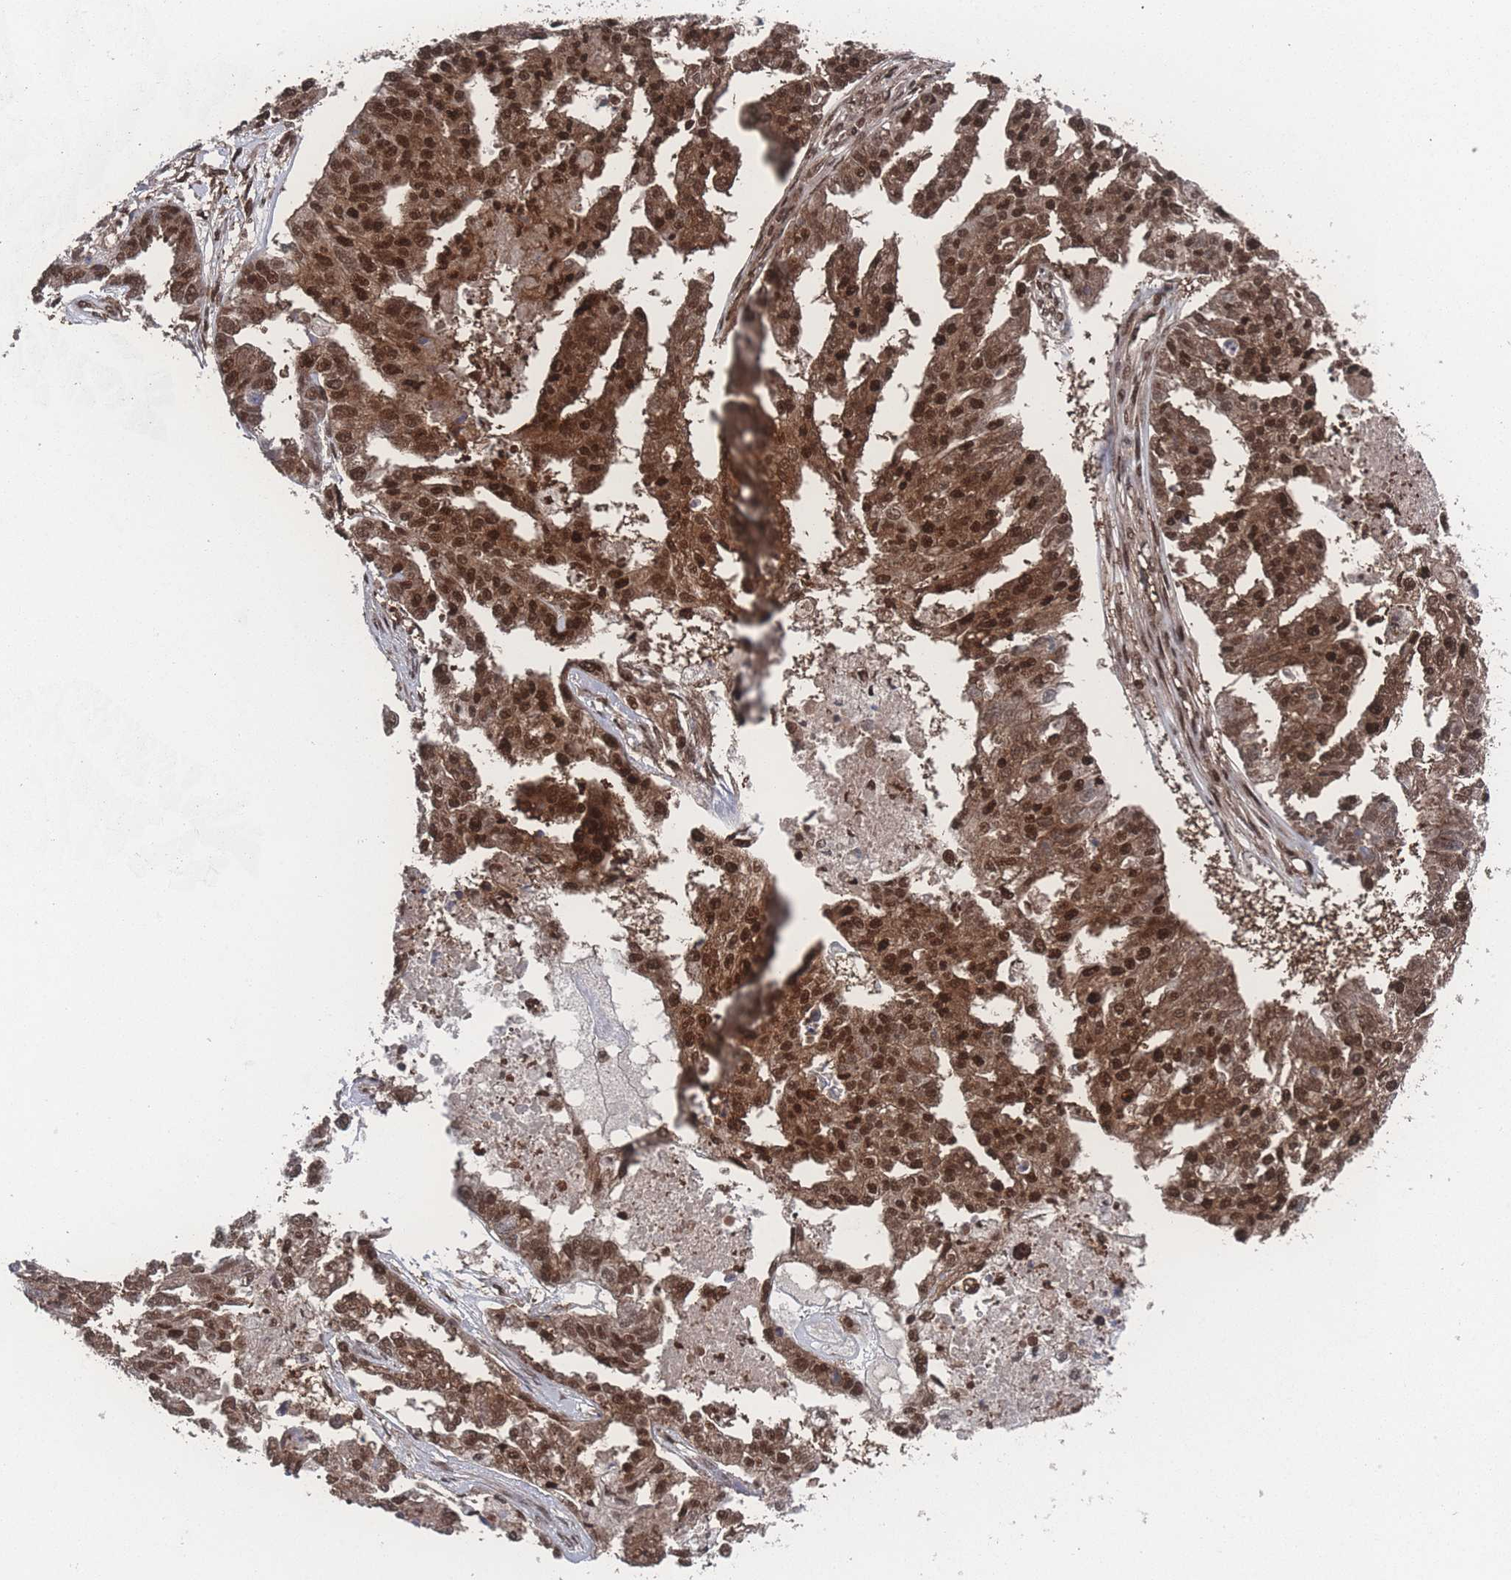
{"staining": {"intensity": "strong", "quantity": ">75%", "location": "nuclear"}, "tissue": "ovarian cancer", "cell_type": "Tumor cells", "image_type": "cancer", "snomed": [{"axis": "morphology", "description": "Cystadenocarcinoma, serous, NOS"}, {"axis": "topography", "description": "Ovary"}], "caption": "Ovarian serous cystadenocarcinoma stained with DAB immunohistochemistry displays high levels of strong nuclear positivity in about >75% of tumor cells.", "gene": "PSMA1", "patient": {"sex": "female", "age": 58}}